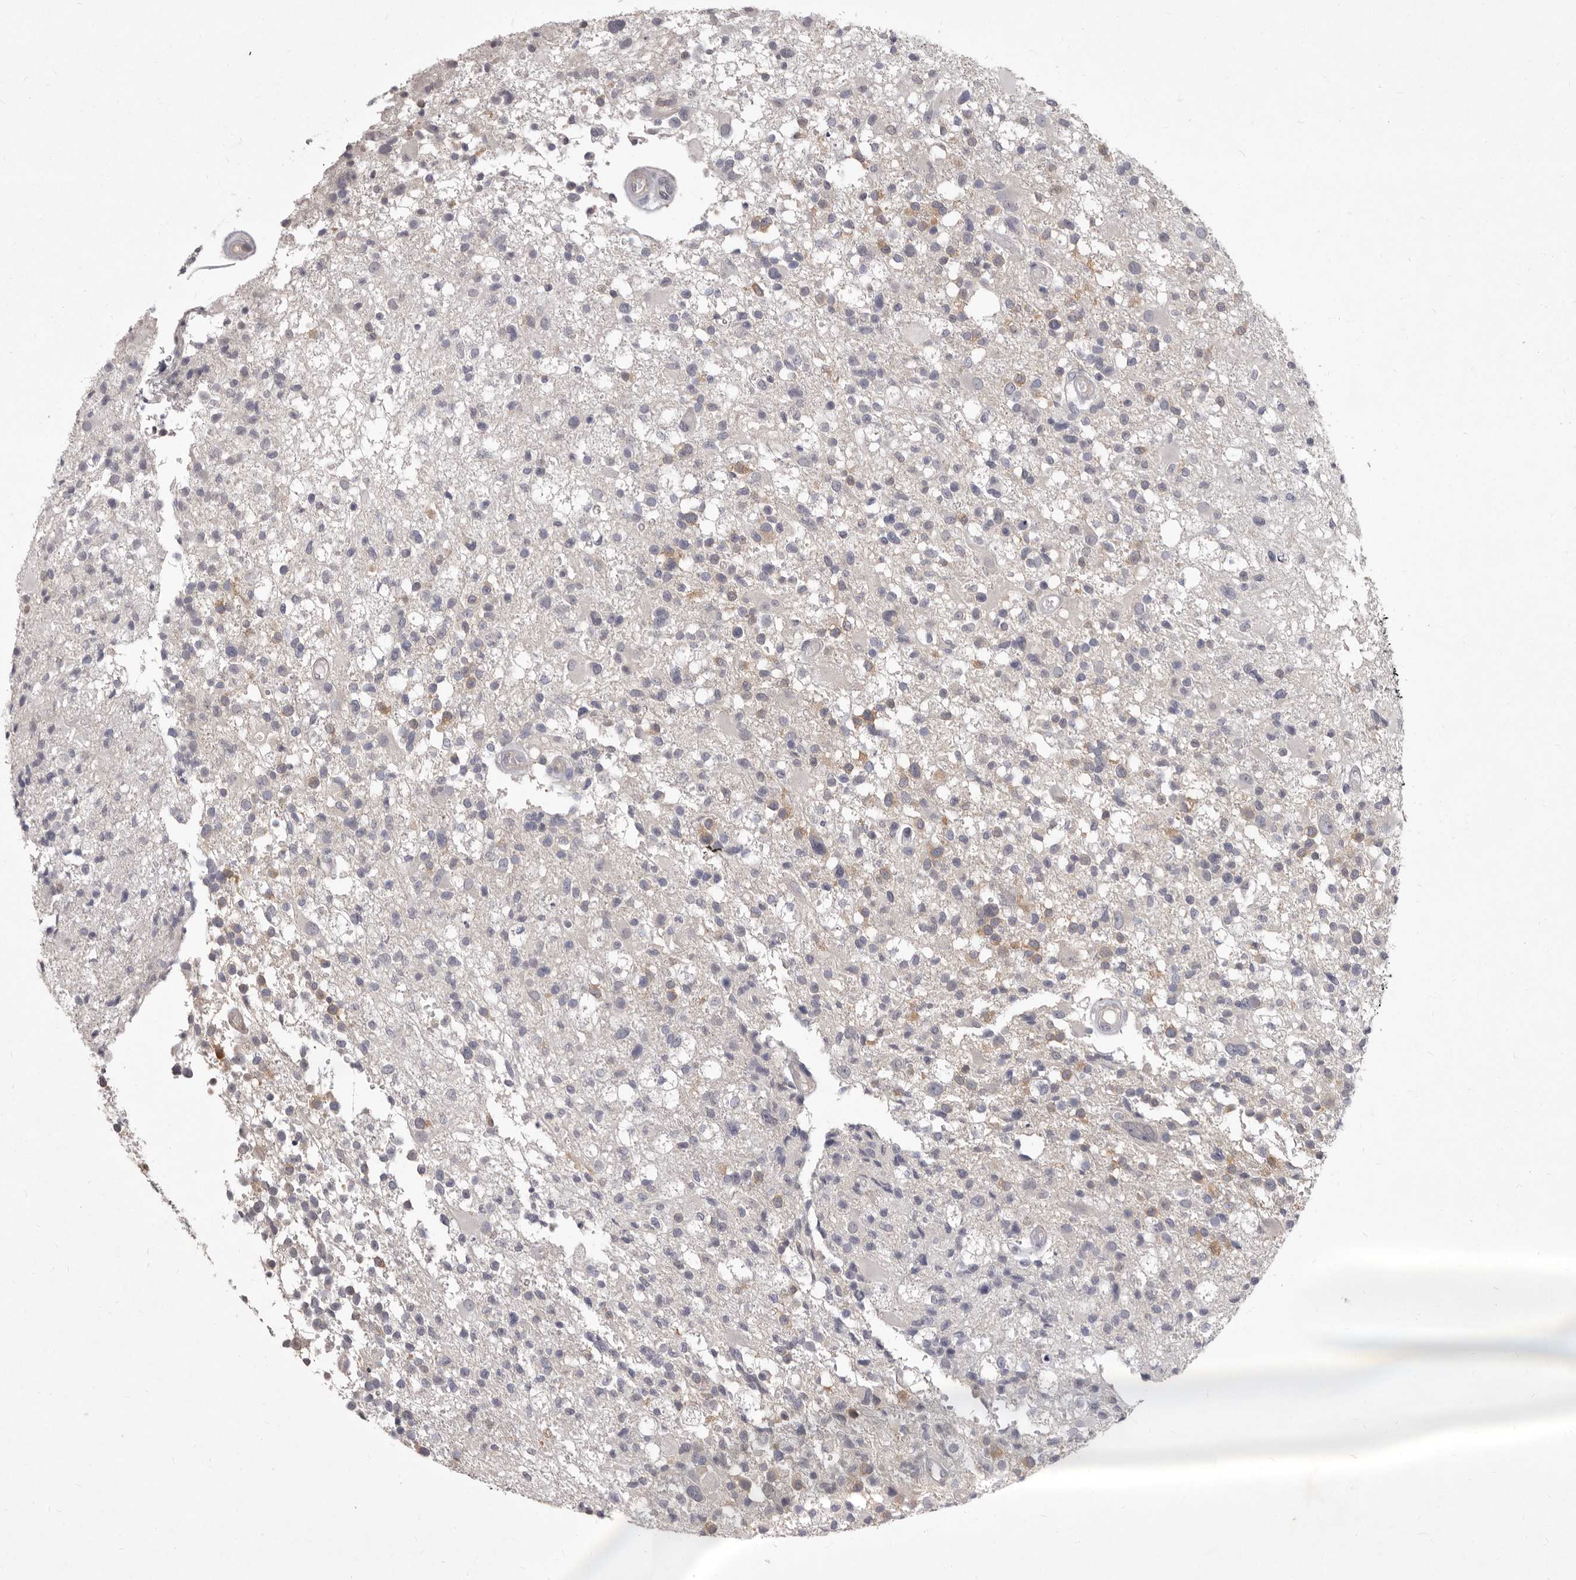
{"staining": {"intensity": "moderate", "quantity": "25%-75%", "location": "cytoplasmic/membranous"}, "tissue": "glioma", "cell_type": "Tumor cells", "image_type": "cancer", "snomed": [{"axis": "morphology", "description": "Glioma, malignant, High grade"}, {"axis": "morphology", "description": "Glioblastoma, NOS"}, {"axis": "topography", "description": "Brain"}], "caption": "Immunohistochemical staining of glioma reveals moderate cytoplasmic/membranous protein positivity in approximately 25%-75% of tumor cells.", "gene": "GSK3B", "patient": {"sex": "male", "age": 60}}